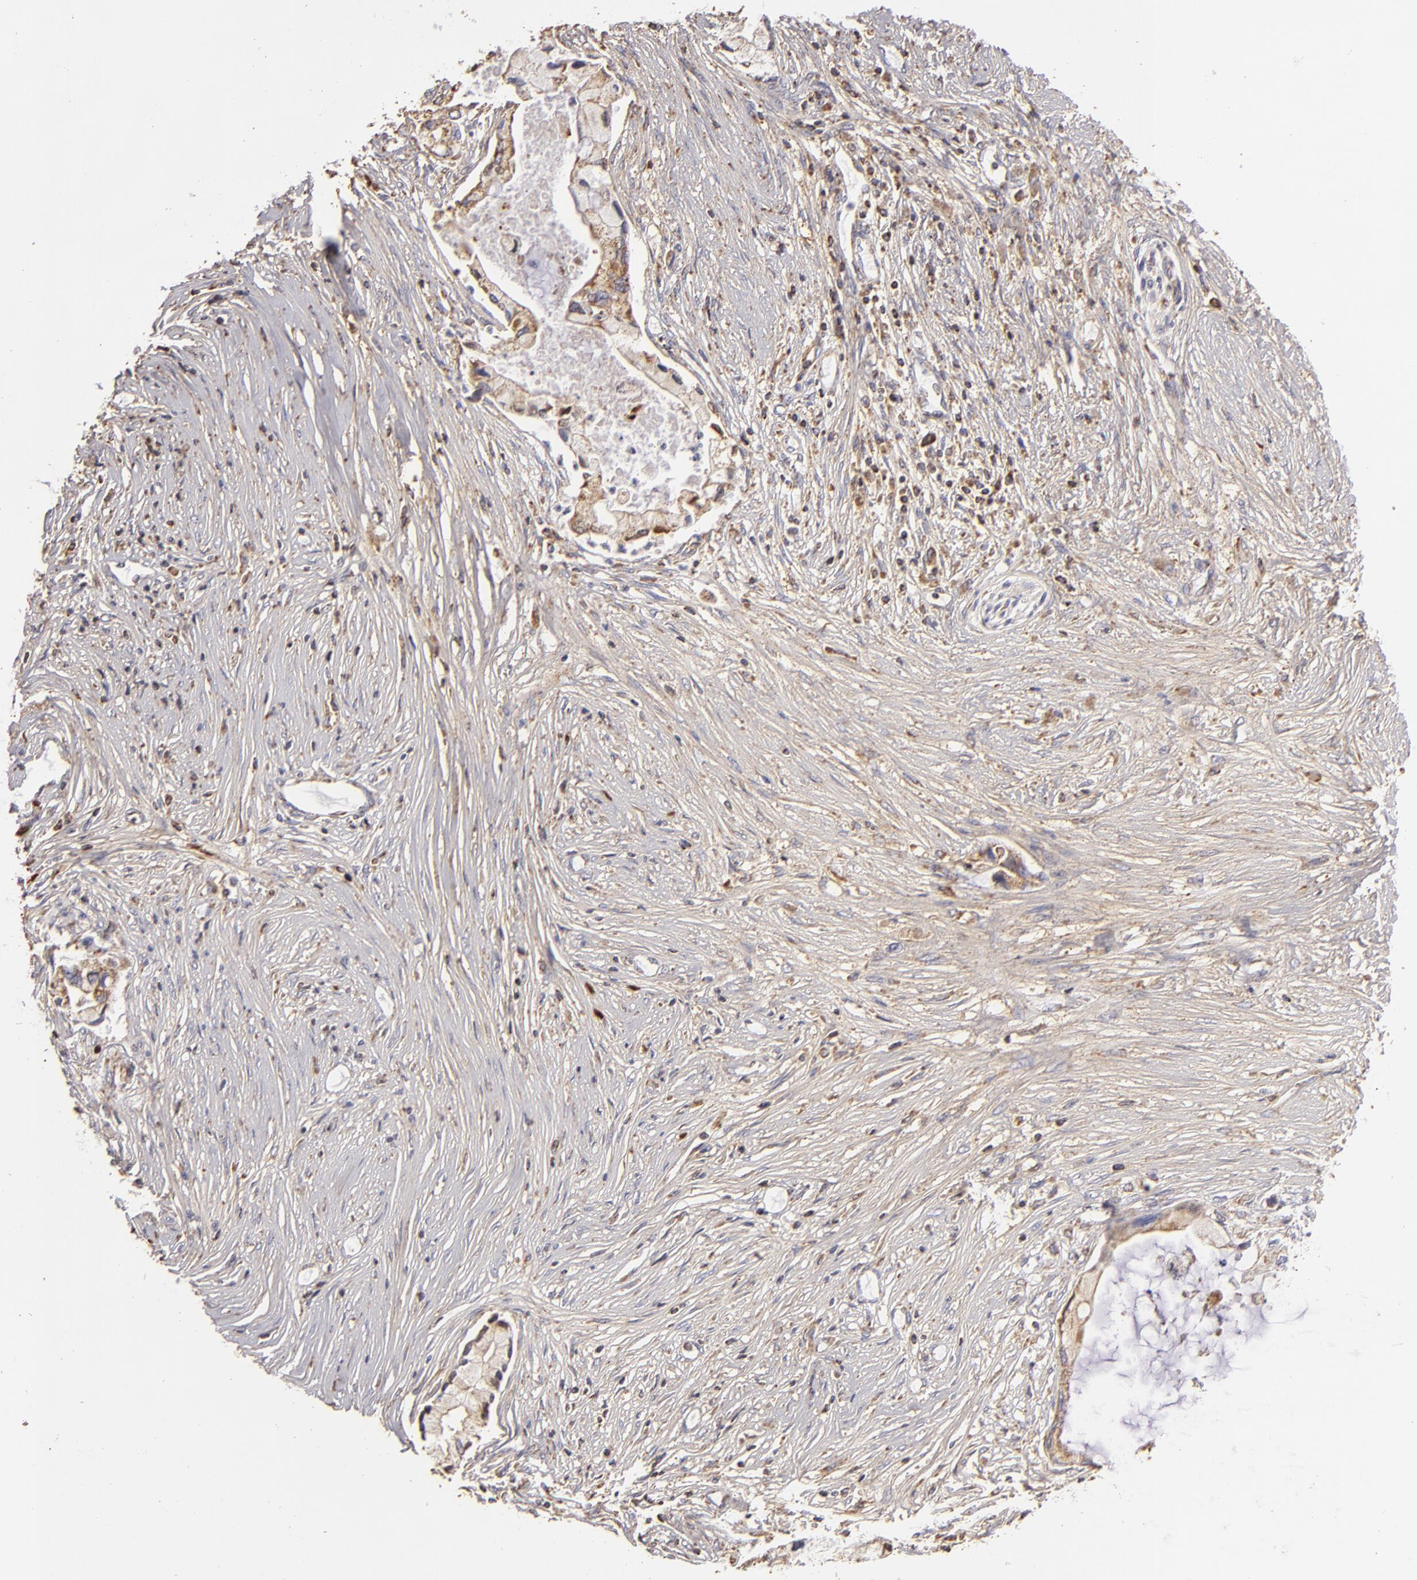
{"staining": {"intensity": "weak", "quantity": ">75%", "location": "cytoplasmic/membranous"}, "tissue": "pancreatic cancer", "cell_type": "Tumor cells", "image_type": "cancer", "snomed": [{"axis": "morphology", "description": "Adenocarcinoma, NOS"}, {"axis": "topography", "description": "Pancreas"}], "caption": "This histopathology image reveals immunohistochemistry (IHC) staining of human pancreatic cancer, with low weak cytoplasmic/membranous expression in about >75% of tumor cells.", "gene": "CFB", "patient": {"sex": "female", "age": 59}}